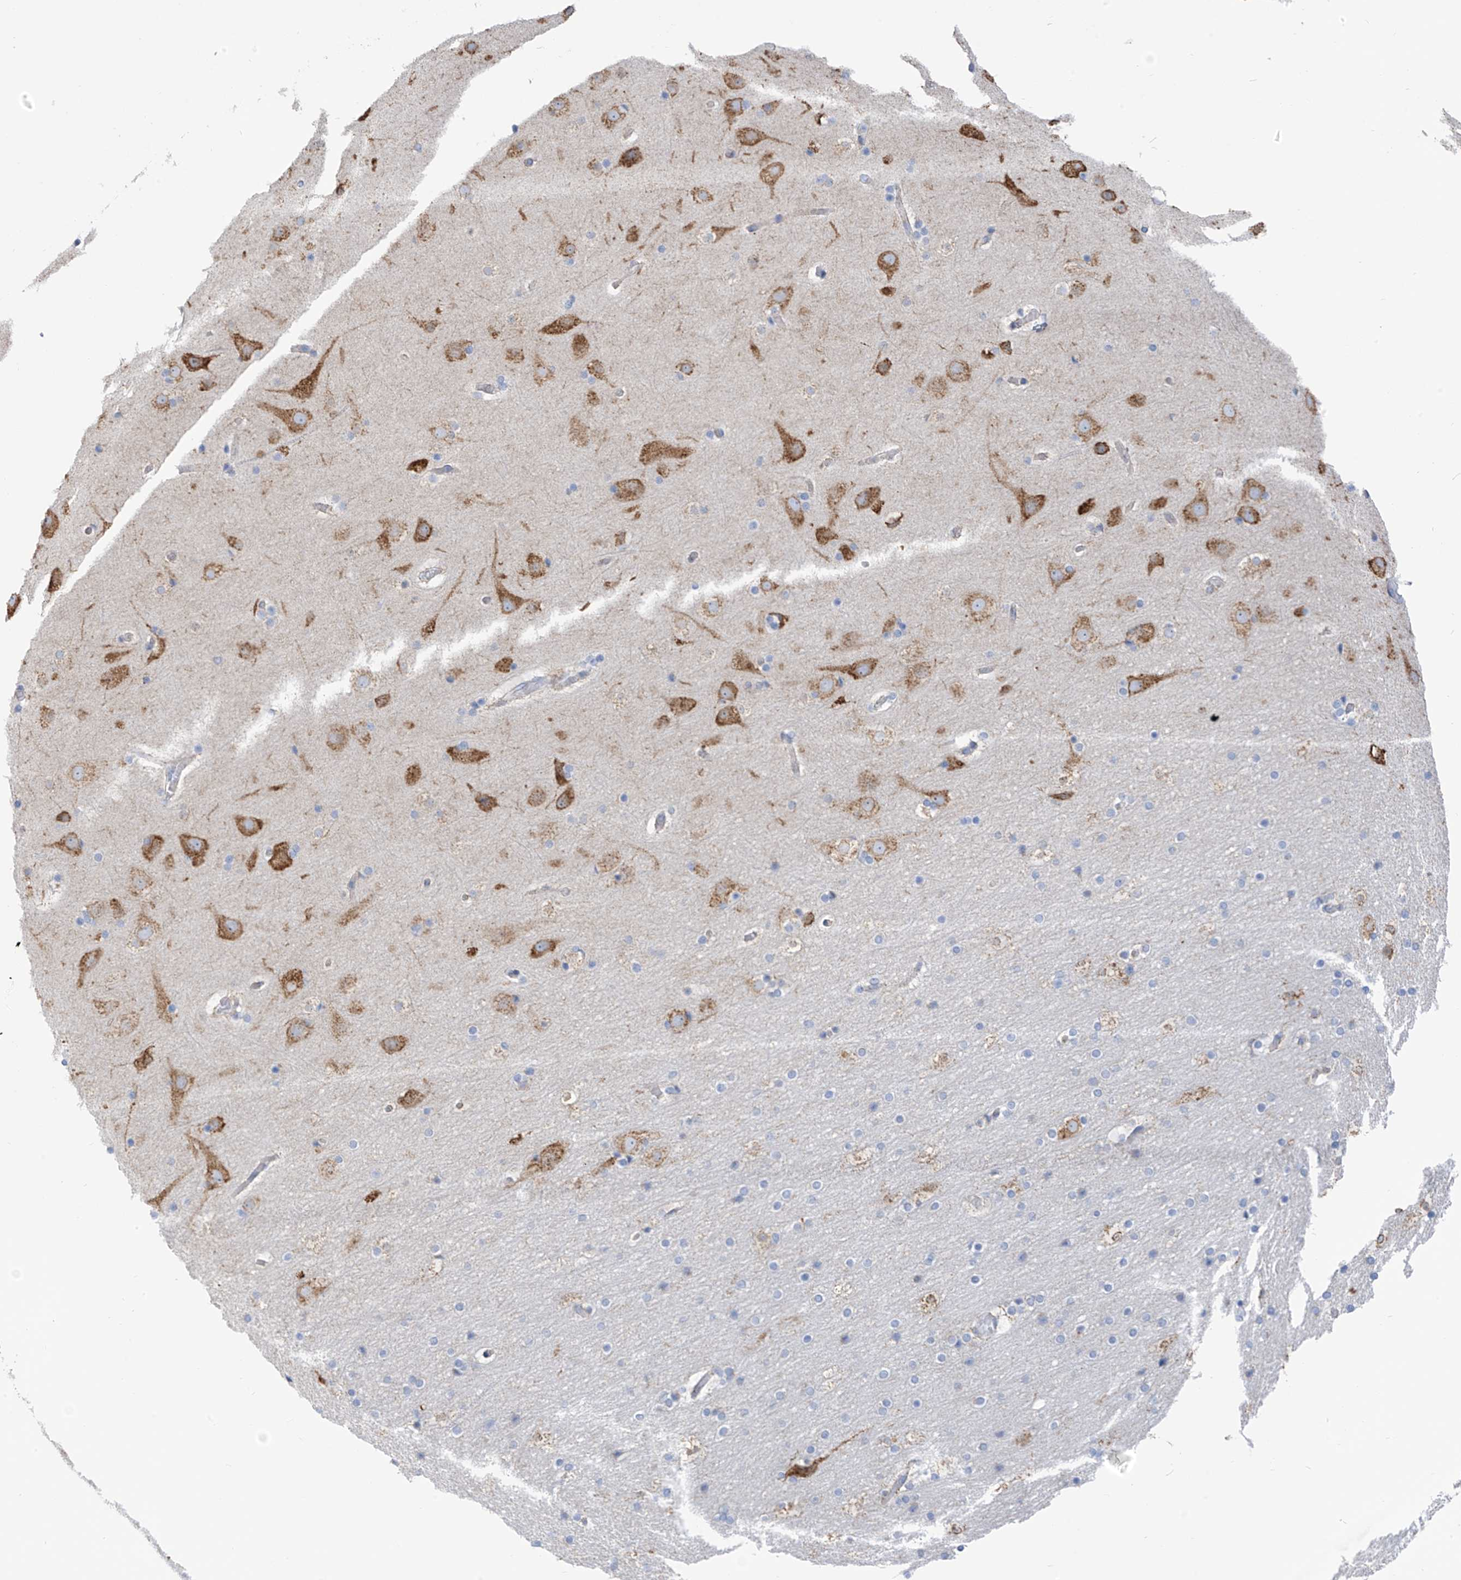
{"staining": {"intensity": "negative", "quantity": "none", "location": "none"}, "tissue": "cerebral cortex", "cell_type": "Endothelial cells", "image_type": "normal", "snomed": [{"axis": "morphology", "description": "Normal tissue, NOS"}, {"axis": "topography", "description": "Cerebral cortex"}], "caption": "An immunohistochemistry (IHC) image of normal cerebral cortex is shown. There is no staining in endothelial cells of cerebral cortex.", "gene": "RCN2", "patient": {"sex": "male", "age": 57}}